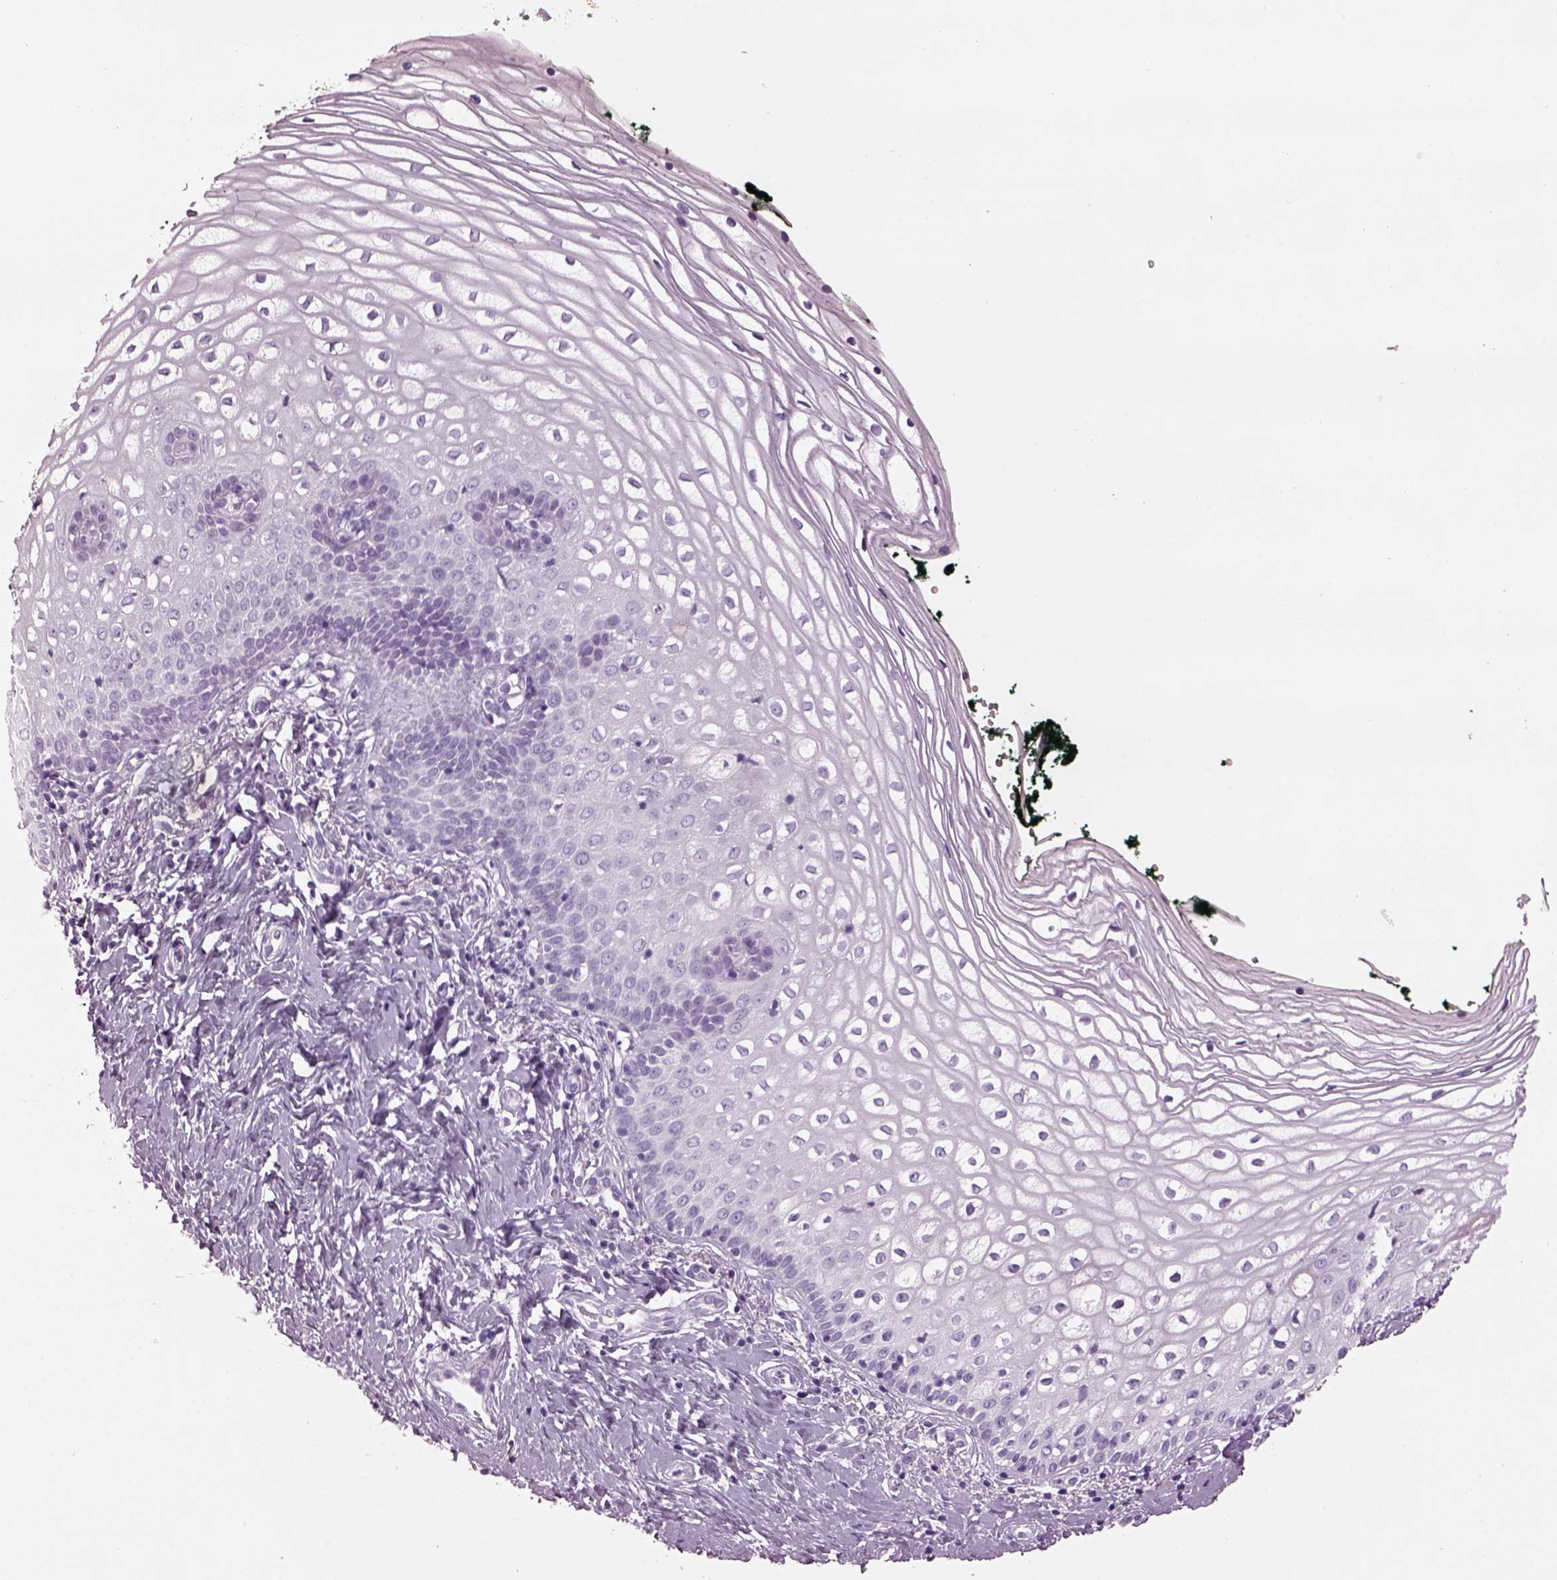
{"staining": {"intensity": "negative", "quantity": "none", "location": "none"}, "tissue": "vagina", "cell_type": "Squamous epithelial cells", "image_type": "normal", "snomed": [{"axis": "morphology", "description": "Normal tissue, NOS"}, {"axis": "topography", "description": "Vagina"}], "caption": "An image of vagina stained for a protein shows no brown staining in squamous epithelial cells. (Immunohistochemistry (ihc), brightfield microscopy, high magnification).", "gene": "KRTAP3", "patient": {"sex": "female", "age": 47}}